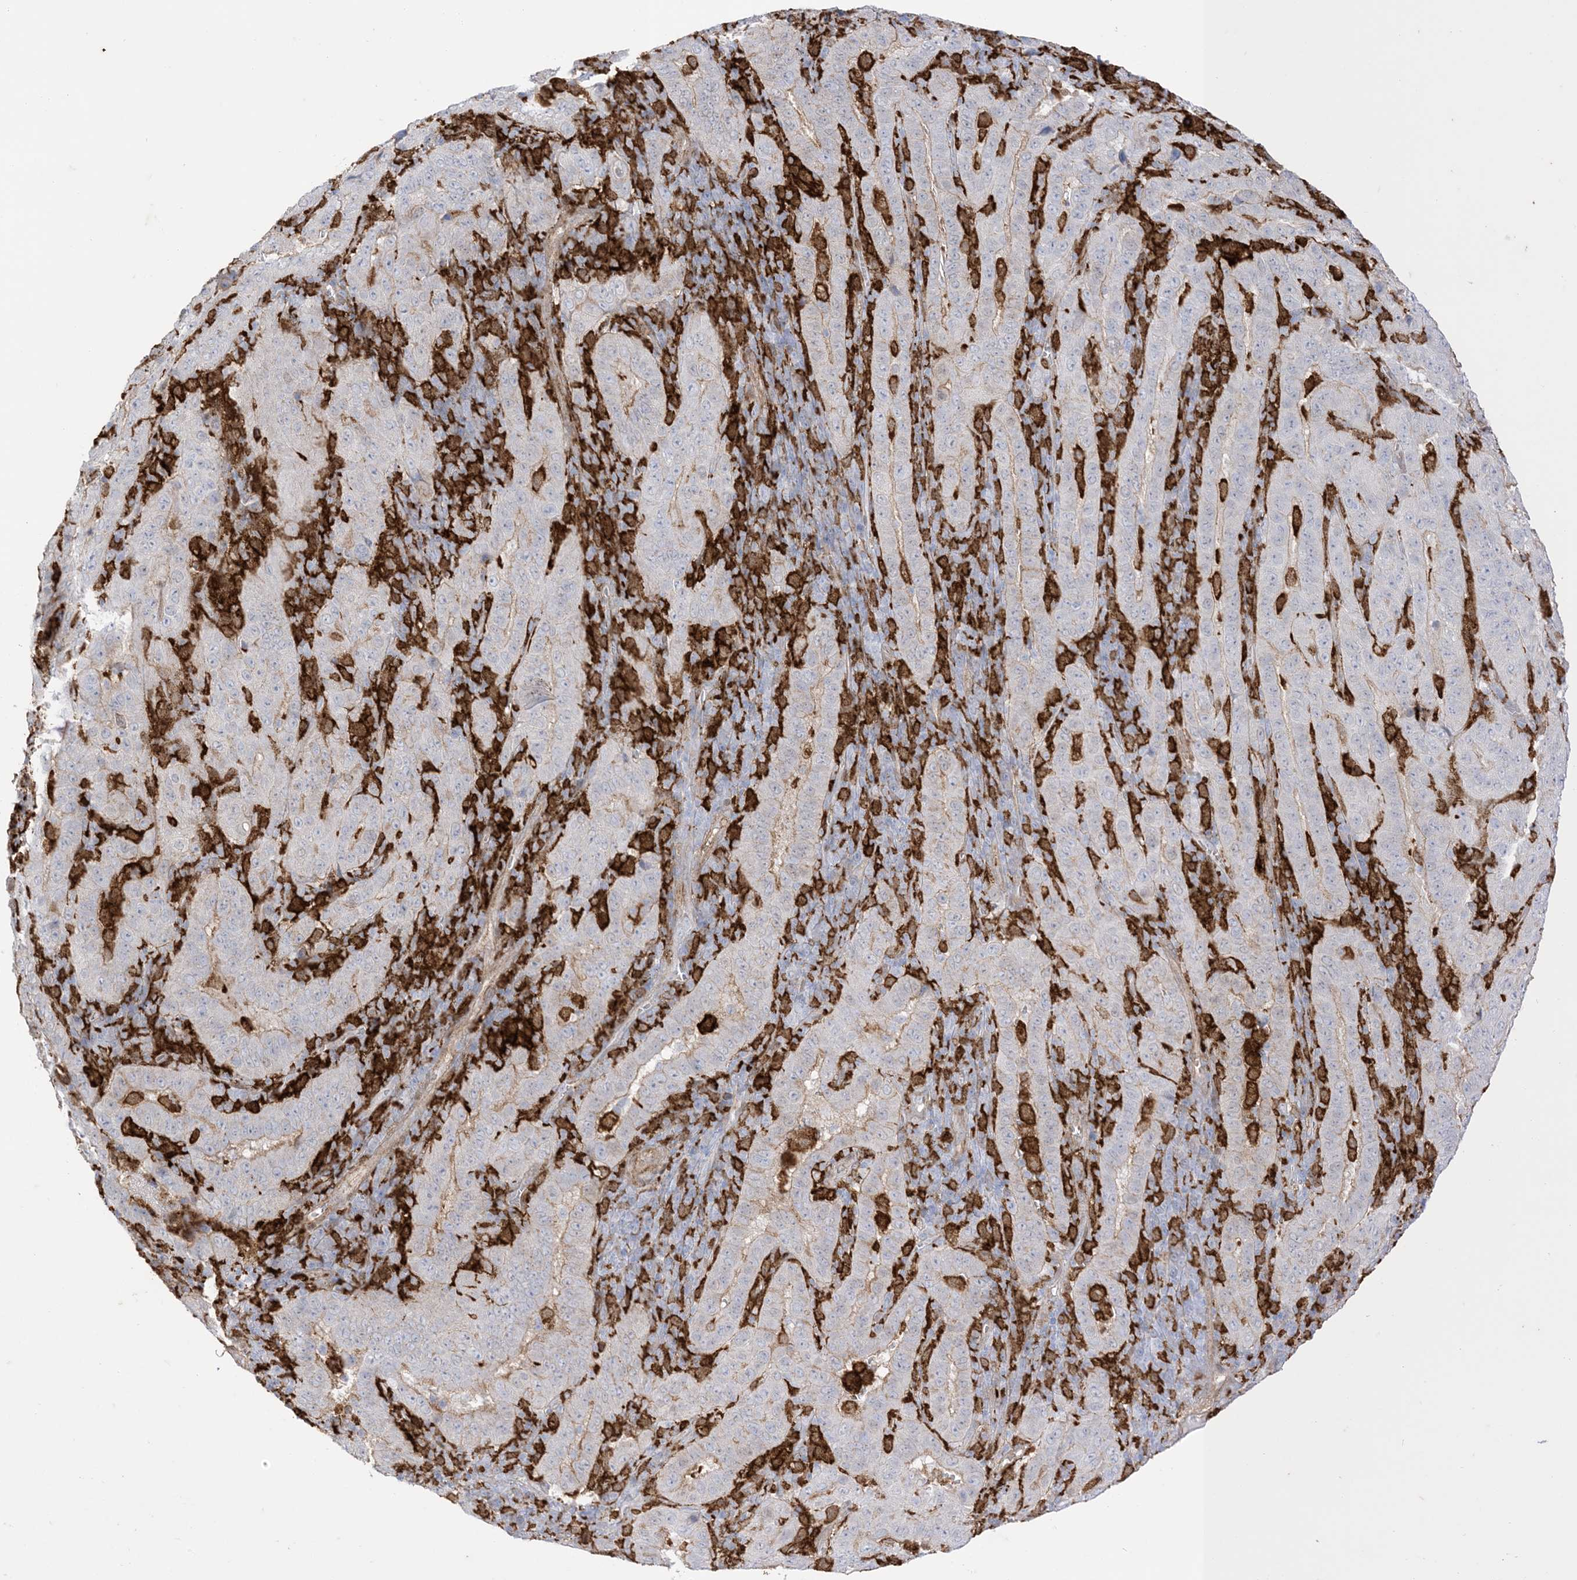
{"staining": {"intensity": "negative", "quantity": "none", "location": "none"}, "tissue": "pancreatic cancer", "cell_type": "Tumor cells", "image_type": "cancer", "snomed": [{"axis": "morphology", "description": "Adenocarcinoma, NOS"}, {"axis": "topography", "description": "Pancreas"}], "caption": "Immunohistochemical staining of human pancreatic cancer (adenocarcinoma) displays no significant expression in tumor cells.", "gene": "GSN", "patient": {"sex": "male", "age": 63}}